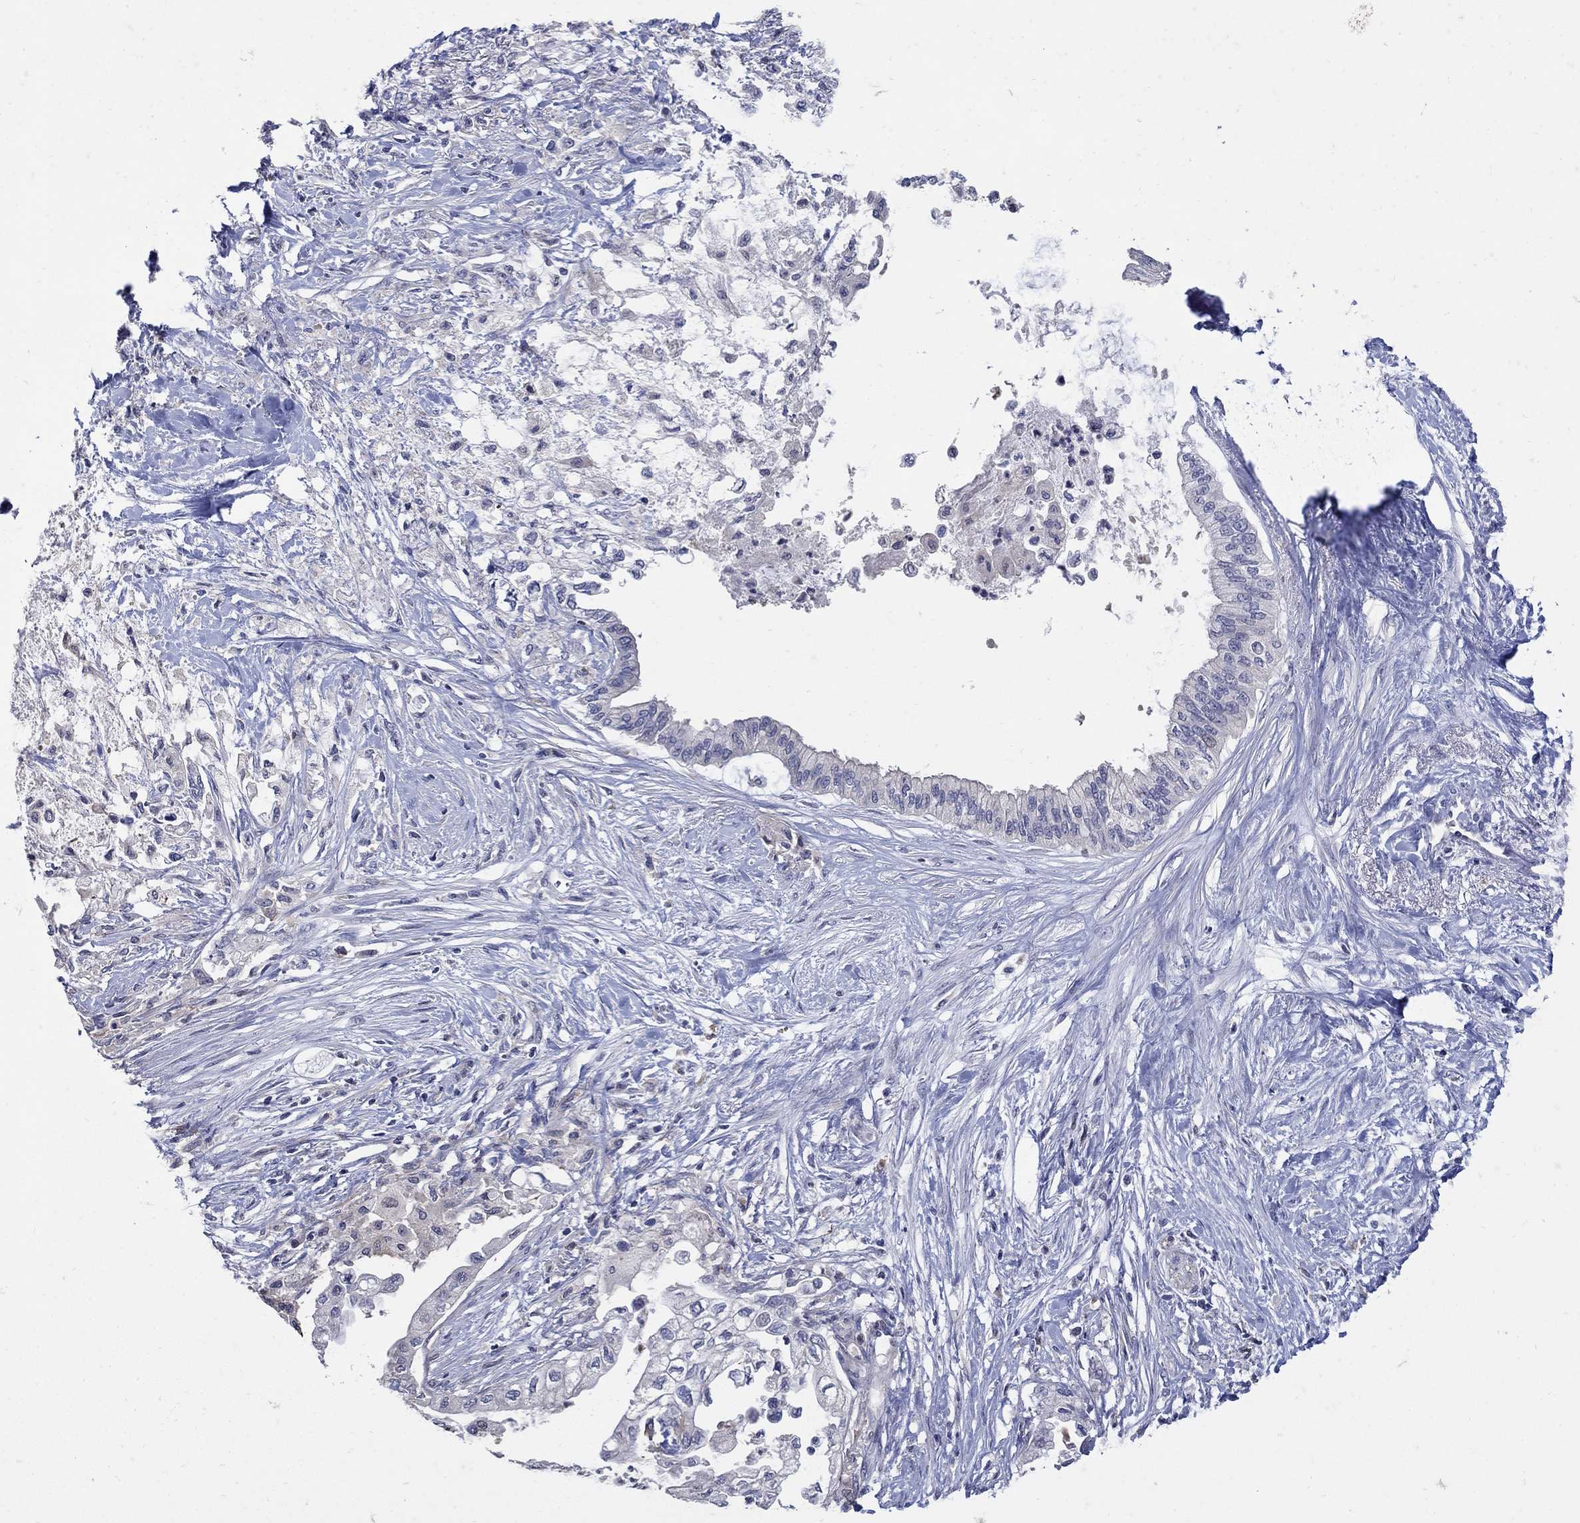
{"staining": {"intensity": "negative", "quantity": "none", "location": "none"}, "tissue": "pancreatic cancer", "cell_type": "Tumor cells", "image_type": "cancer", "snomed": [{"axis": "morphology", "description": "Normal tissue, NOS"}, {"axis": "morphology", "description": "Adenocarcinoma, NOS"}, {"axis": "topography", "description": "Pancreas"}, {"axis": "topography", "description": "Duodenum"}], "caption": "A photomicrograph of pancreatic adenocarcinoma stained for a protein shows no brown staining in tumor cells.", "gene": "CETN1", "patient": {"sex": "female", "age": 60}}